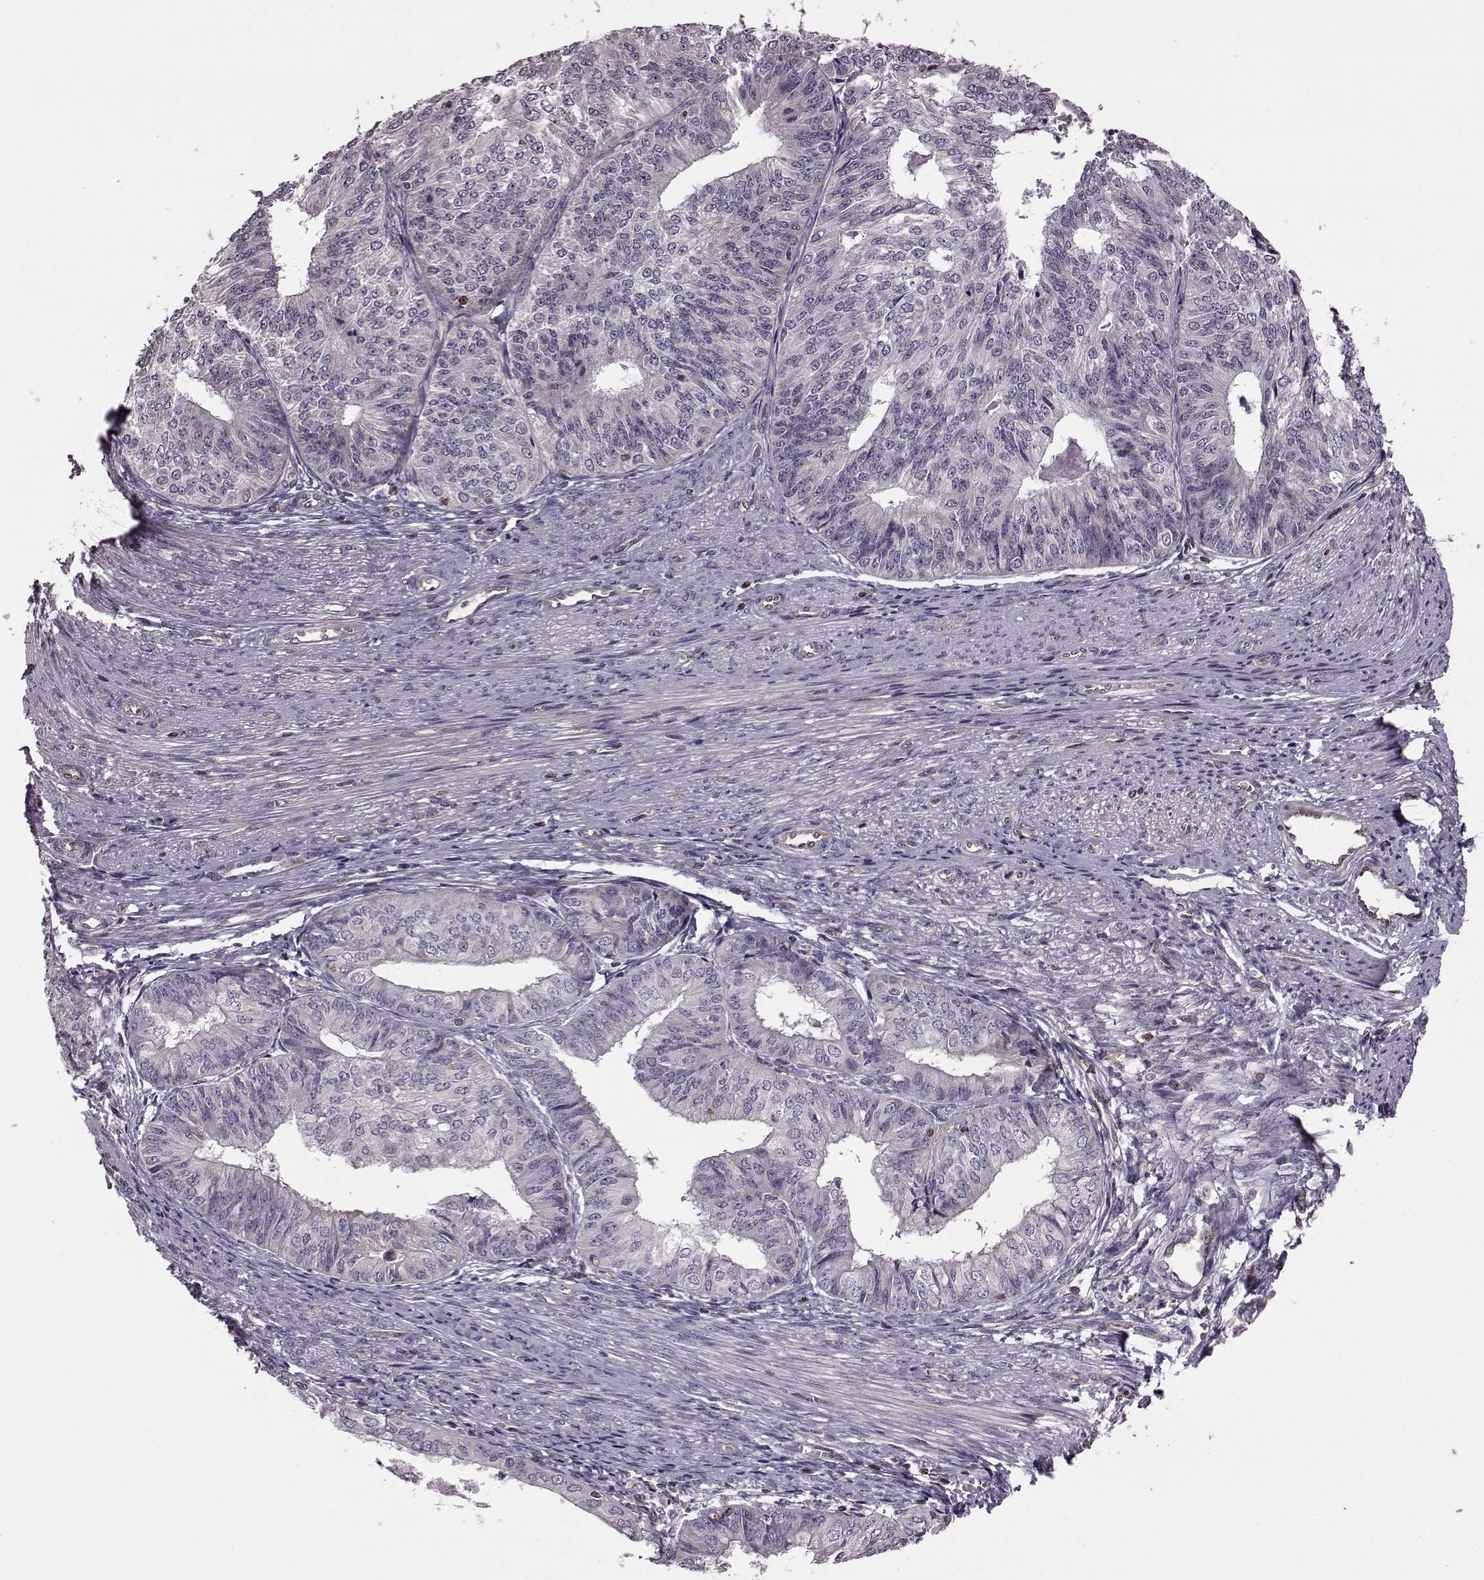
{"staining": {"intensity": "negative", "quantity": "none", "location": "none"}, "tissue": "endometrial cancer", "cell_type": "Tumor cells", "image_type": "cancer", "snomed": [{"axis": "morphology", "description": "Adenocarcinoma, NOS"}, {"axis": "topography", "description": "Endometrium"}], "caption": "DAB immunohistochemical staining of human endometrial adenocarcinoma displays no significant expression in tumor cells.", "gene": "CDC42SE1", "patient": {"sex": "female", "age": 58}}